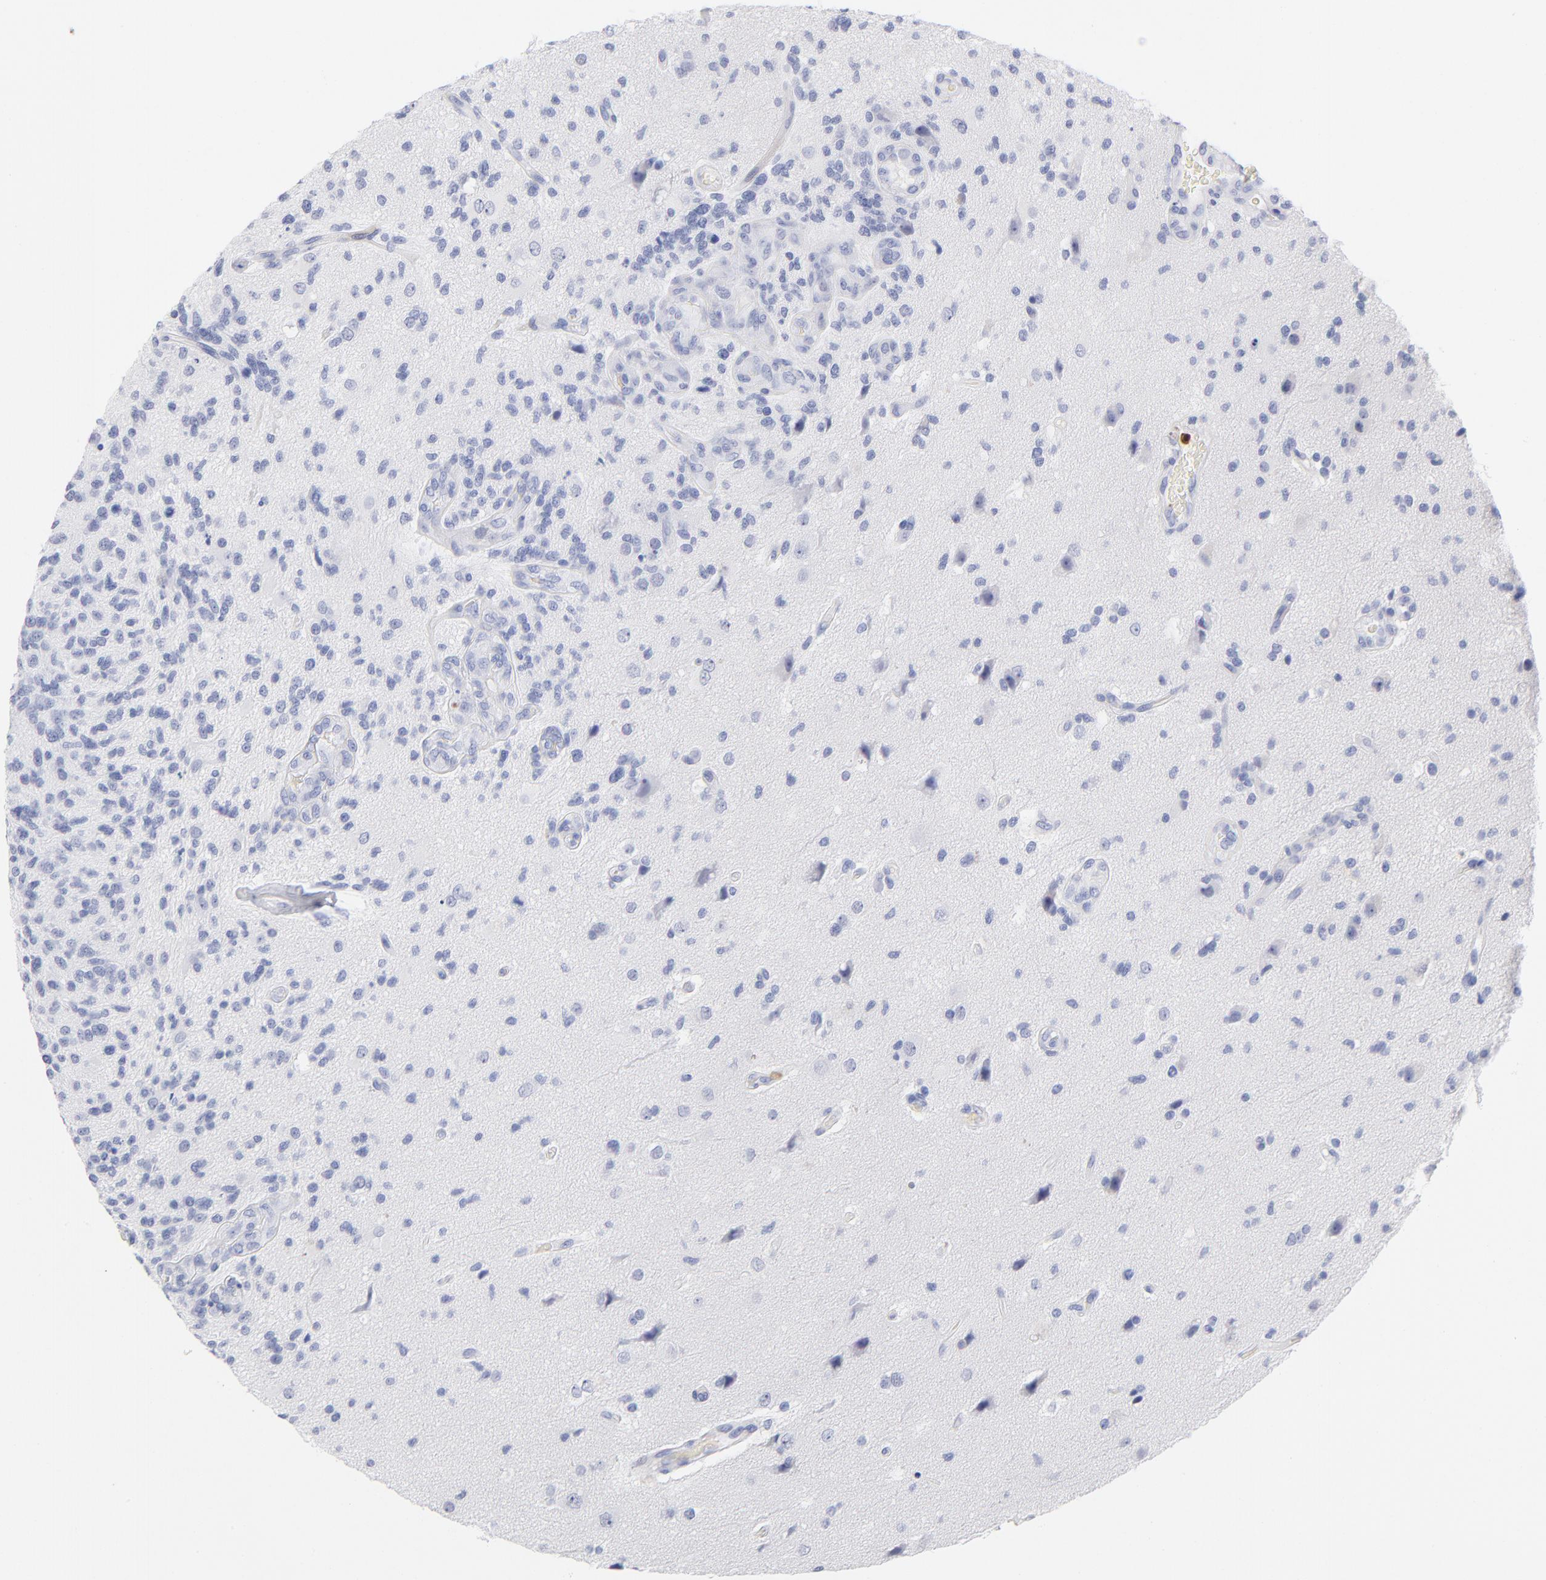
{"staining": {"intensity": "negative", "quantity": "none", "location": "none"}, "tissue": "glioma", "cell_type": "Tumor cells", "image_type": "cancer", "snomed": [{"axis": "morphology", "description": "Normal tissue, NOS"}, {"axis": "morphology", "description": "Glioma, malignant, High grade"}, {"axis": "topography", "description": "Cerebral cortex"}], "caption": "Immunohistochemistry of glioma demonstrates no expression in tumor cells.", "gene": "ARG1", "patient": {"sex": "male", "age": 75}}